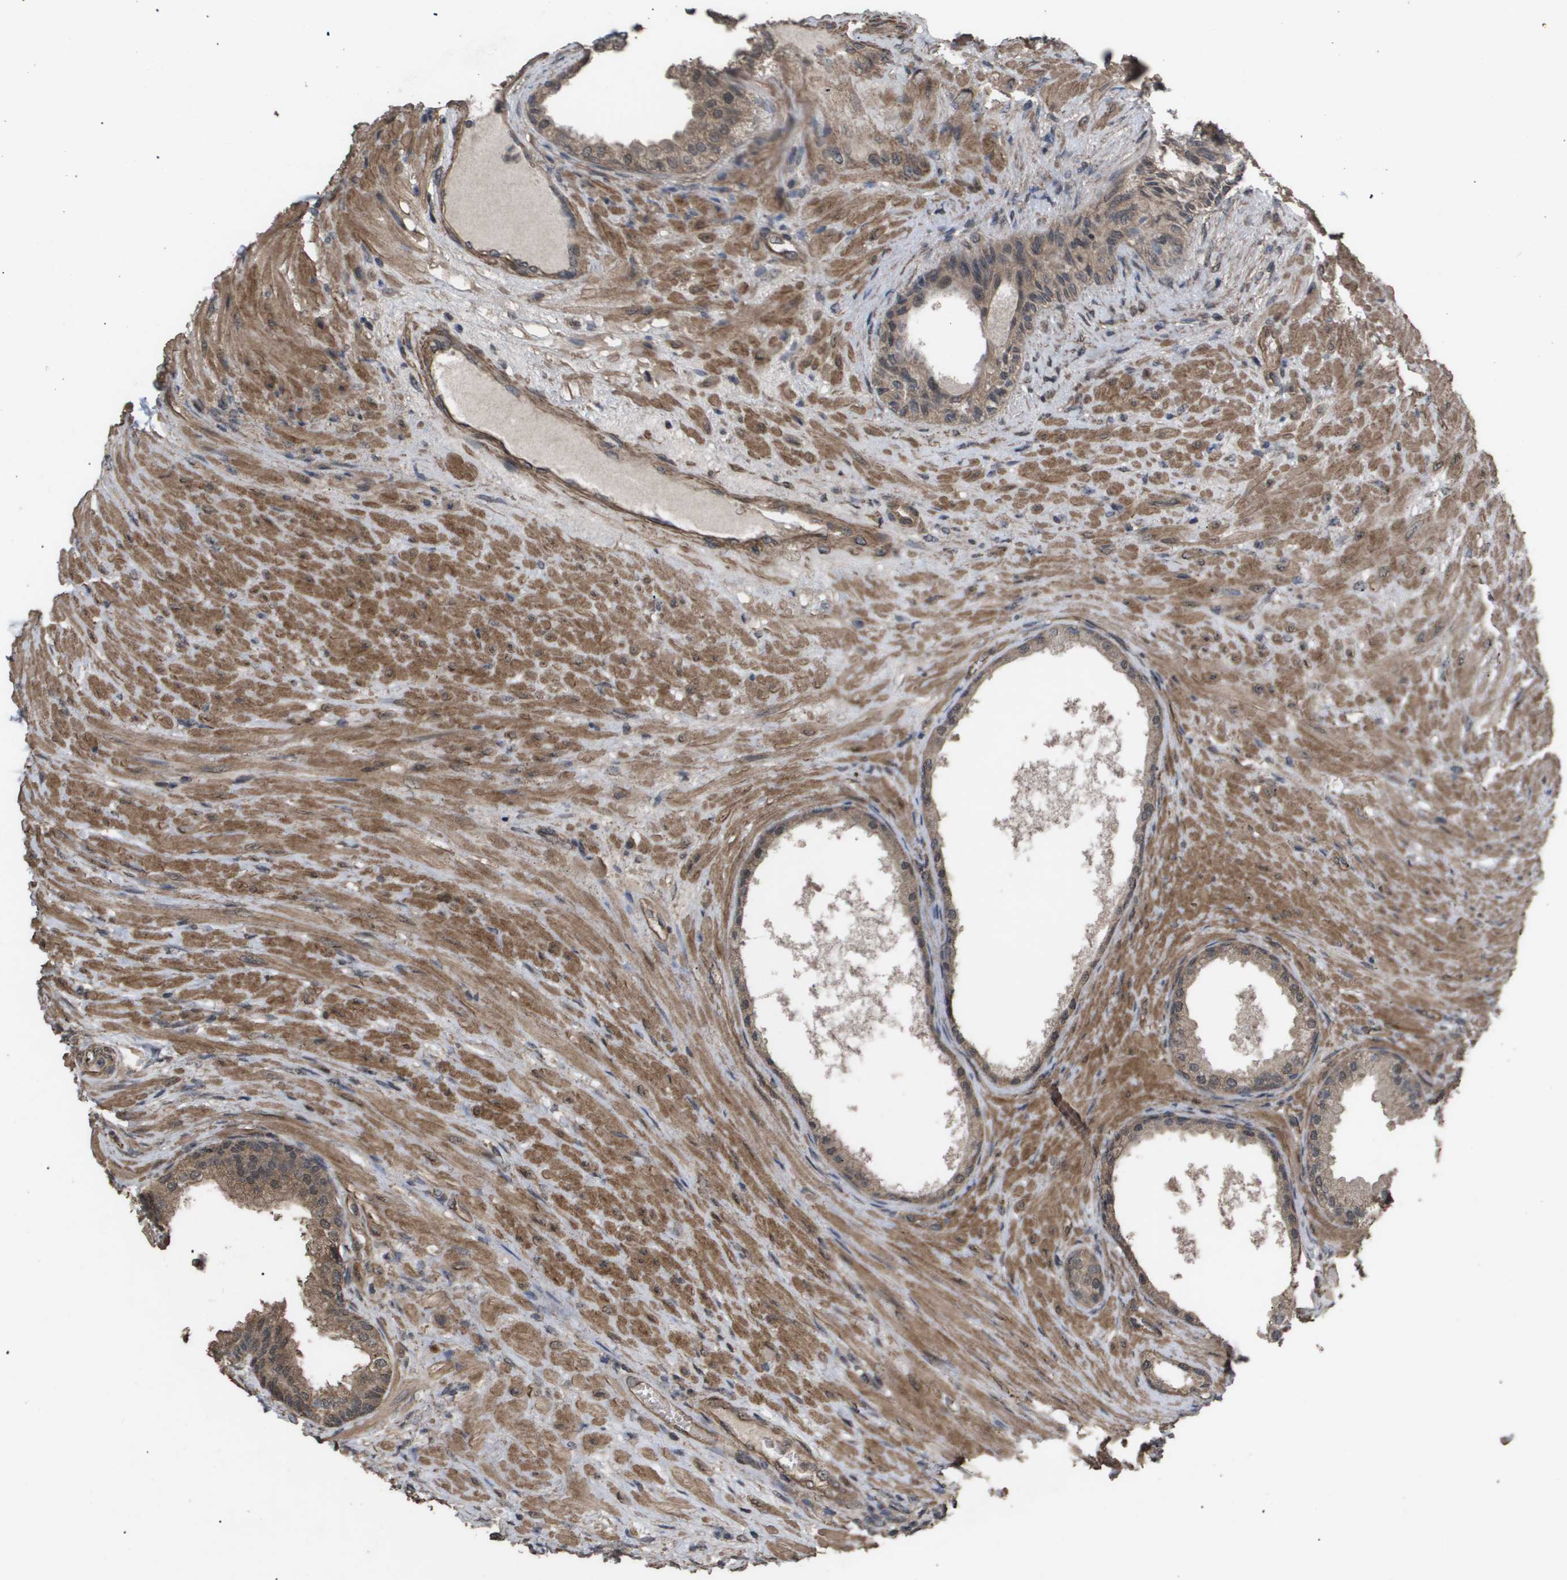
{"staining": {"intensity": "moderate", "quantity": ">75%", "location": "cytoplasmic/membranous"}, "tissue": "prostate", "cell_type": "Glandular cells", "image_type": "normal", "snomed": [{"axis": "morphology", "description": "Normal tissue, NOS"}, {"axis": "topography", "description": "Prostate"}], "caption": "Glandular cells show medium levels of moderate cytoplasmic/membranous expression in about >75% of cells in unremarkable human prostate.", "gene": "CUL5", "patient": {"sex": "male", "age": 76}}